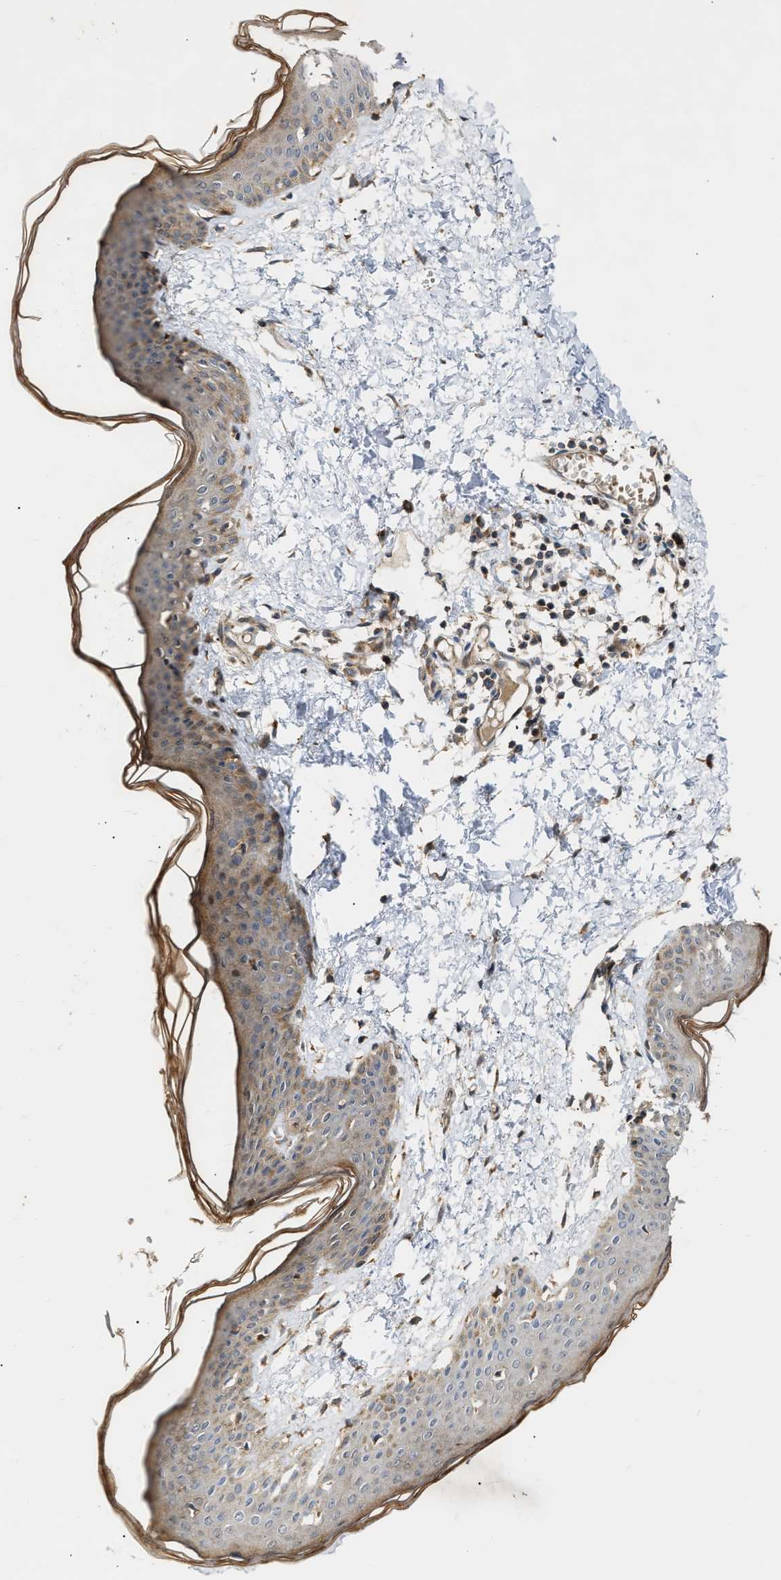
{"staining": {"intensity": "moderate", "quantity": ">75%", "location": "cytoplasmic/membranous"}, "tissue": "skin", "cell_type": "Fibroblasts", "image_type": "normal", "snomed": [{"axis": "morphology", "description": "Normal tissue, NOS"}, {"axis": "topography", "description": "Skin"}], "caption": "Immunohistochemical staining of normal human skin shows medium levels of moderate cytoplasmic/membranous staining in approximately >75% of fibroblasts. (DAB = brown stain, brightfield microscopy at high magnification).", "gene": "EXTL2", "patient": {"sex": "female", "age": 17}}